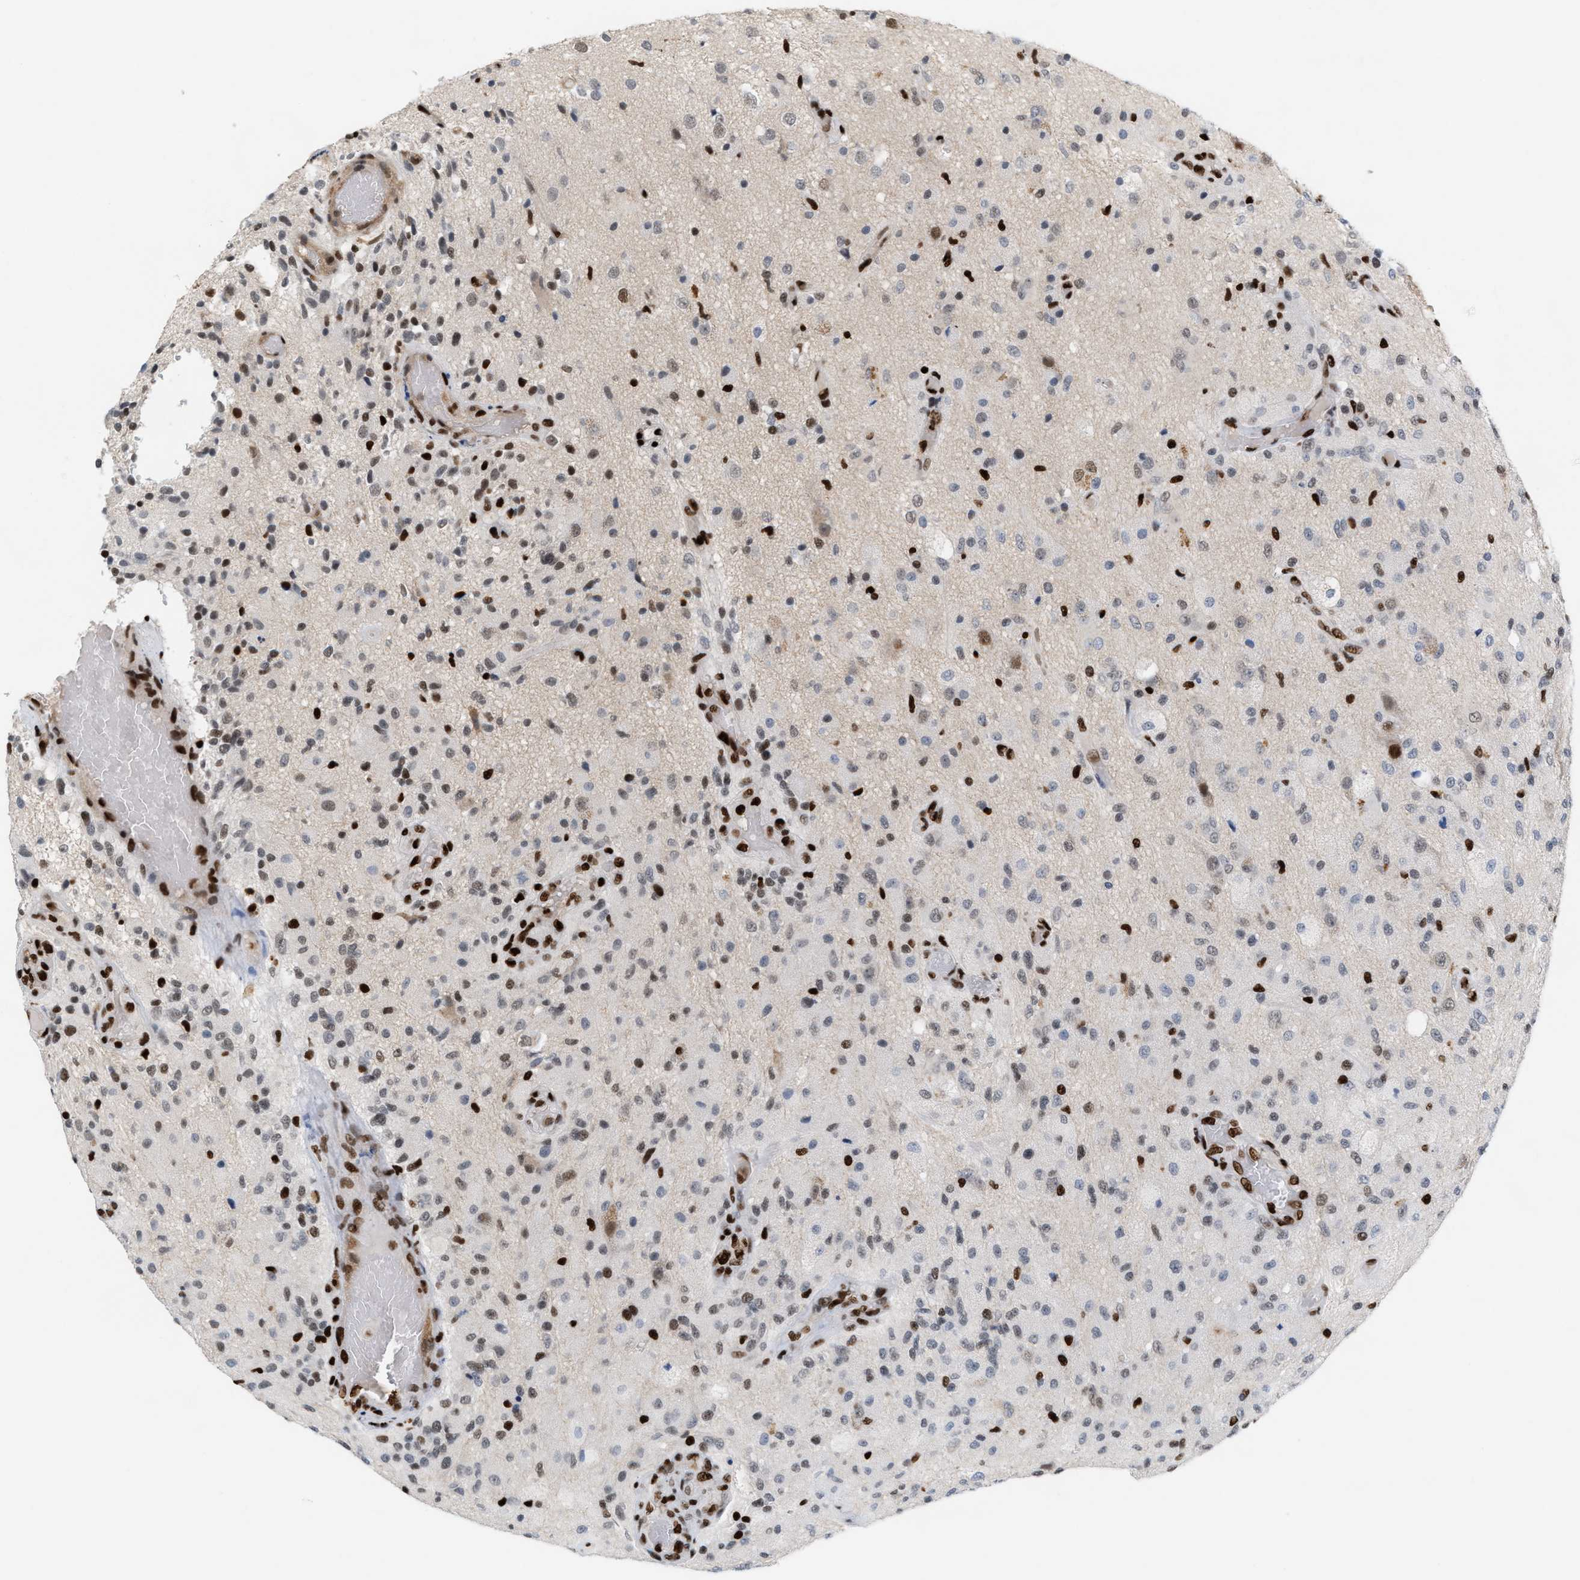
{"staining": {"intensity": "strong", "quantity": "25%-75%", "location": "nuclear"}, "tissue": "glioma", "cell_type": "Tumor cells", "image_type": "cancer", "snomed": [{"axis": "morphology", "description": "Normal tissue, NOS"}, {"axis": "morphology", "description": "Glioma, malignant, High grade"}, {"axis": "topography", "description": "Cerebral cortex"}], "caption": "This photomicrograph displays IHC staining of human high-grade glioma (malignant), with high strong nuclear staining in about 25%-75% of tumor cells.", "gene": "RNASEK-C17orf49", "patient": {"sex": "male", "age": 77}}